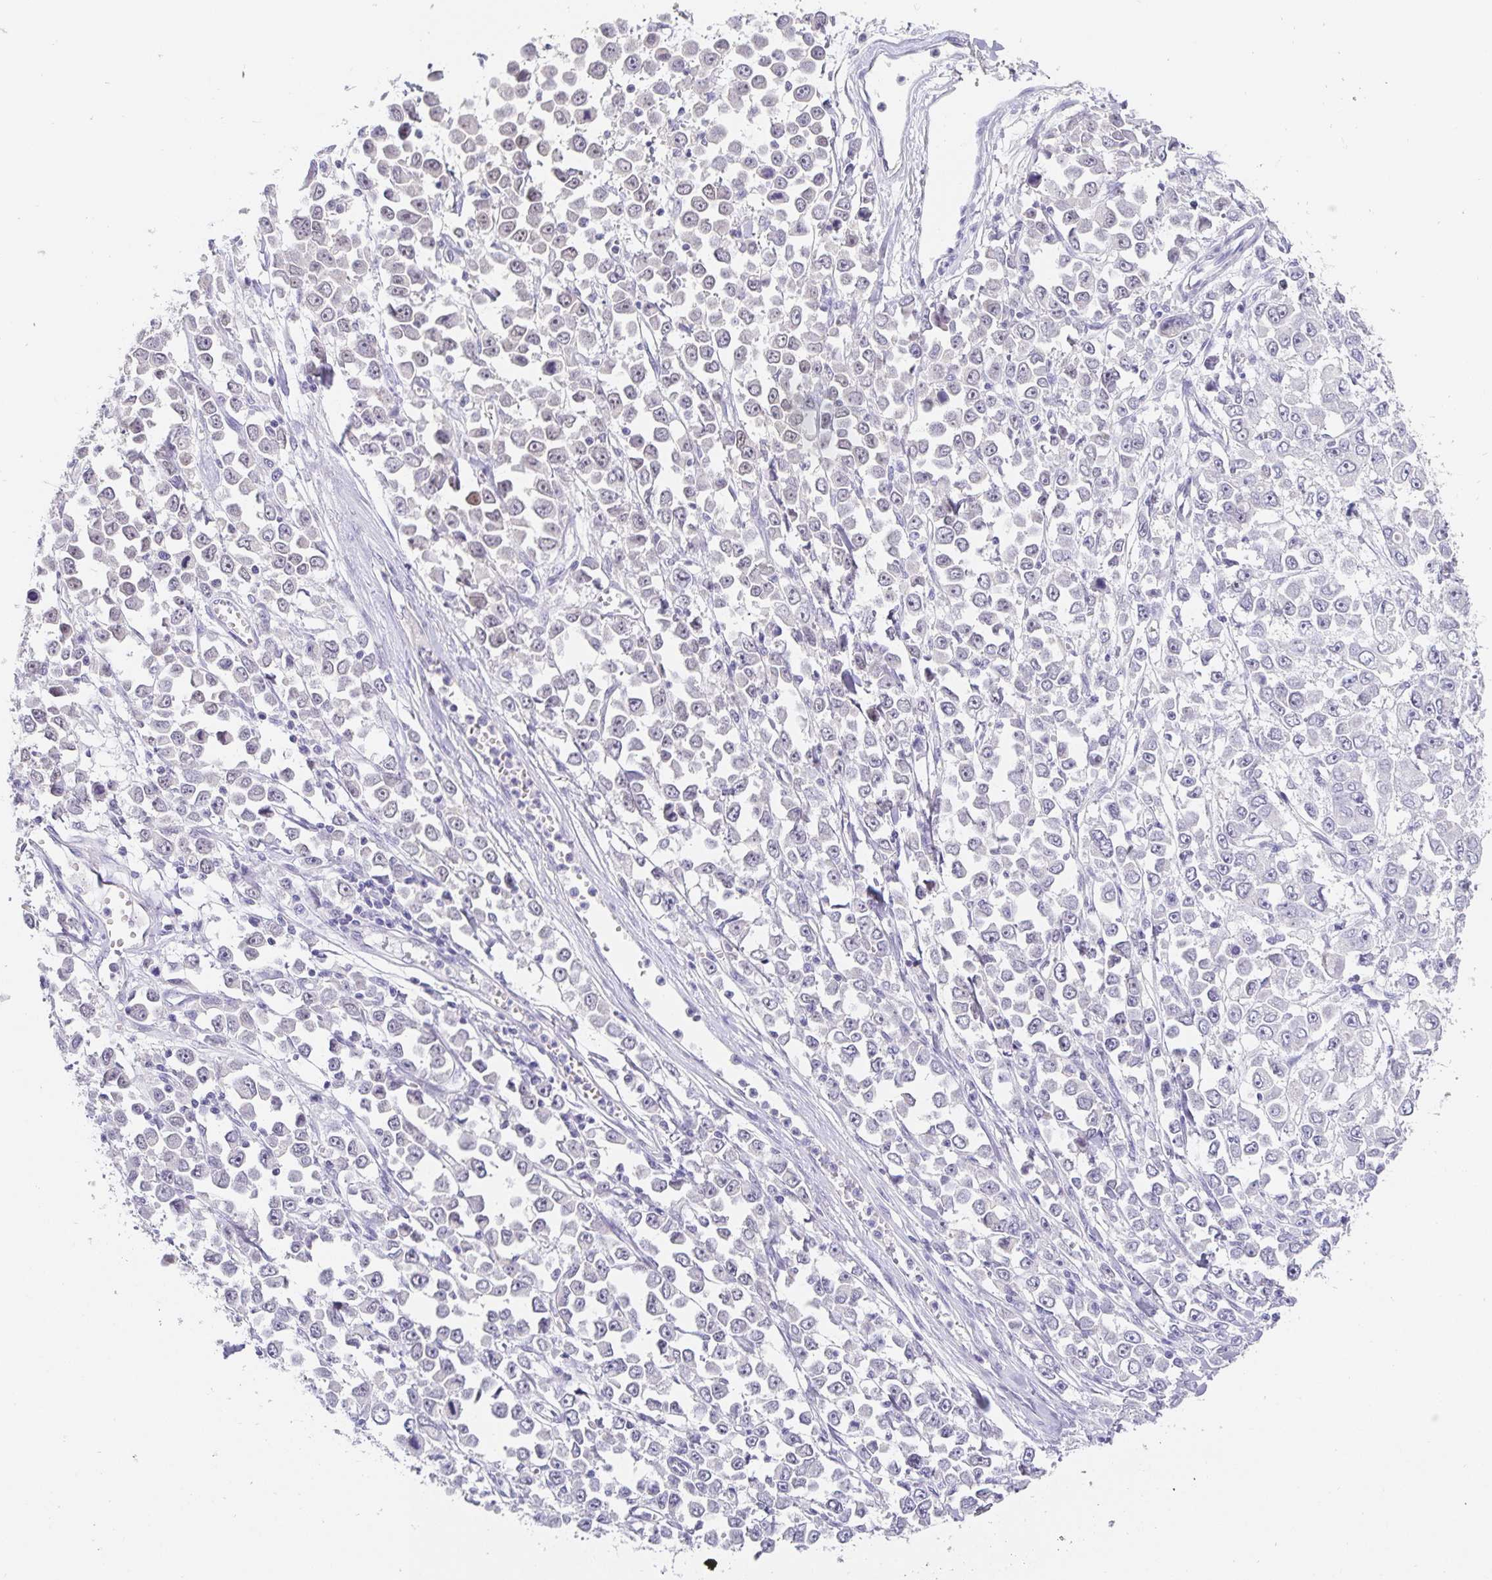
{"staining": {"intensity": "negative", "quantity": "none", "location": "none"}, "tissue": "stomach cancer", "cell_type": "Tumor cells", "image_type": "cancer", "snomed": [{"axis": "morphology", "description": "Adenocarcinoma, NOS"}, {"axis": "topography", "description": "Stomach, upper"}], "caption": "Adenocarcinoma (stomach) was stained to show a protein in brown. There is no significant positivity in tumor cells. Brightfield microscopy of IHC stained with DAB (brown) and hematoxylin (blue), captured at high magnification.", "gene": "PDX1", "patient": {"sex": "male", "age": 70}}